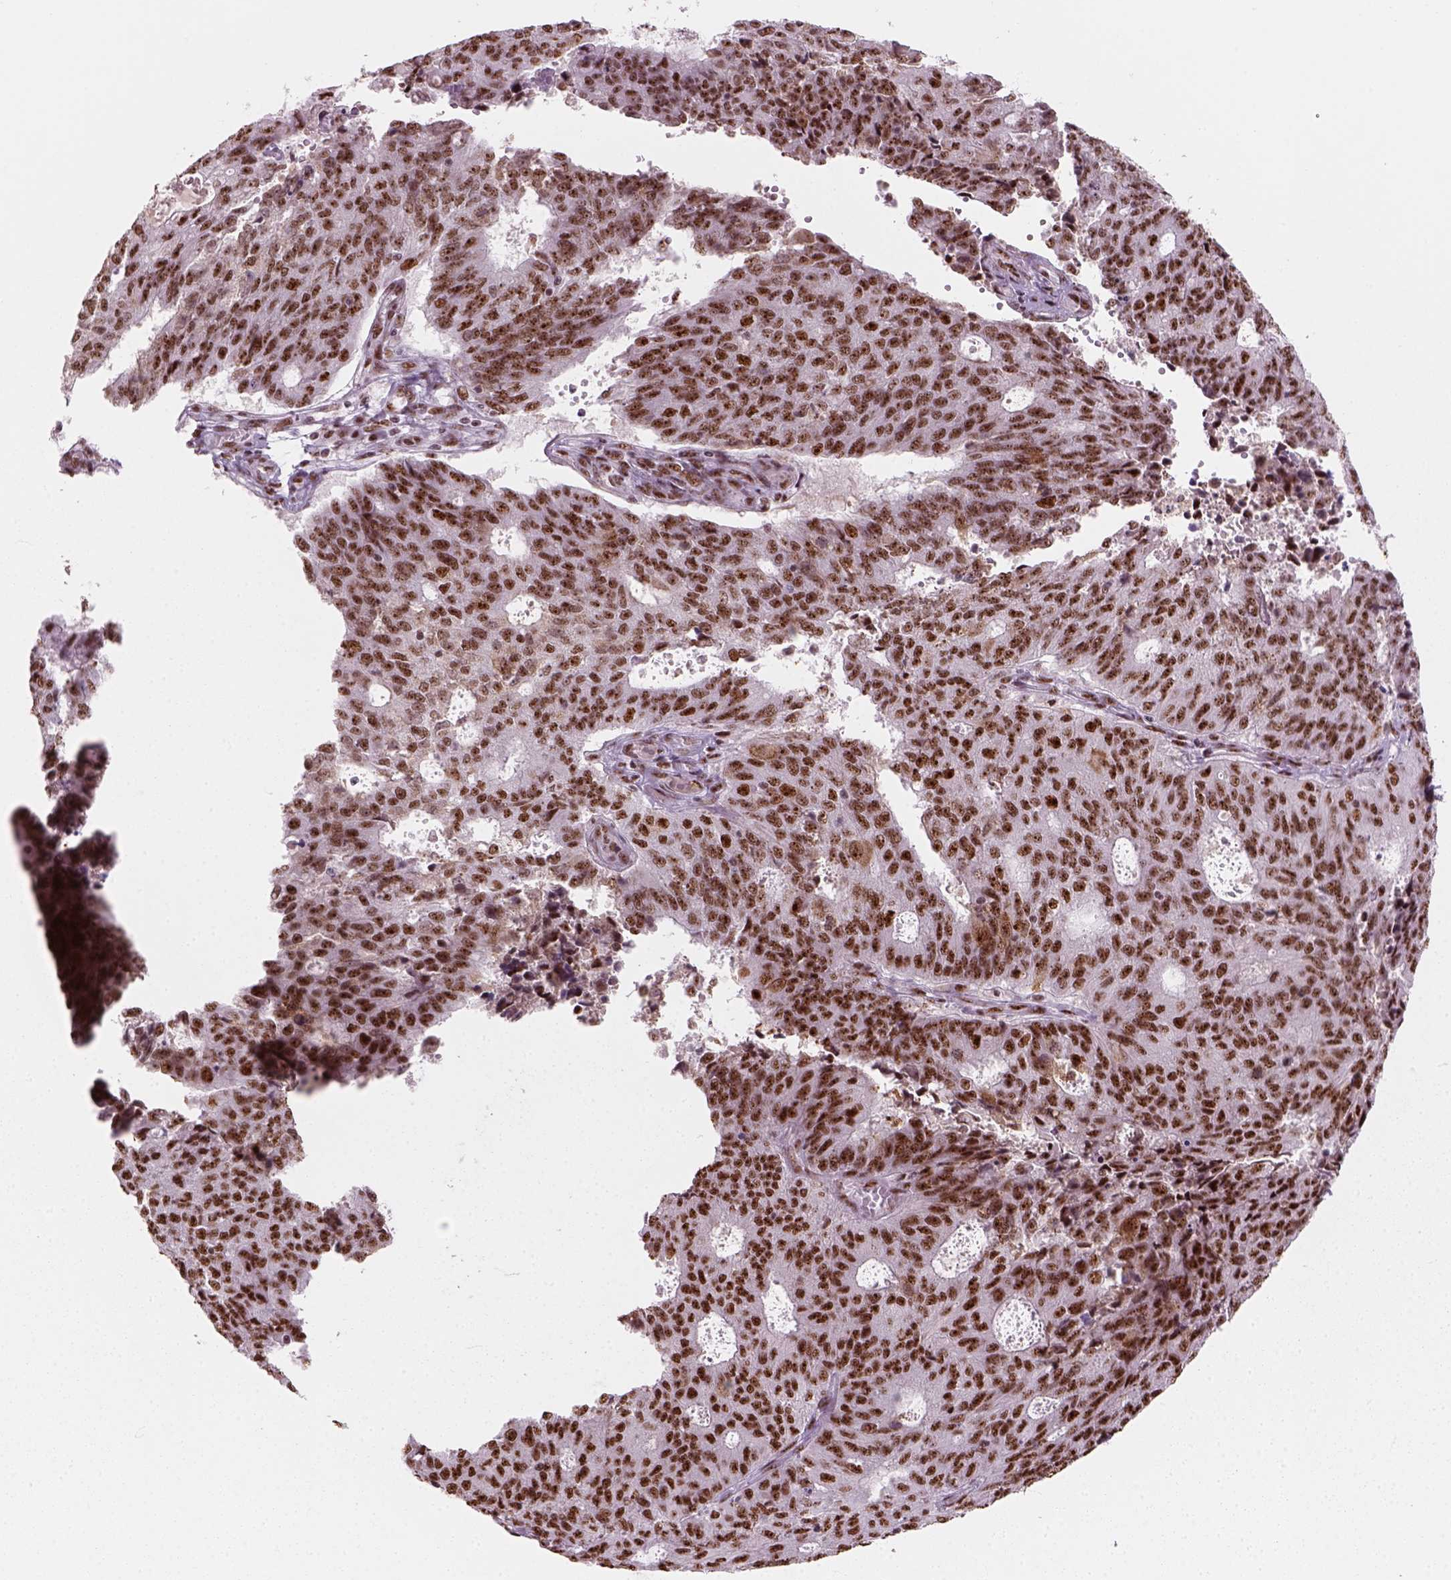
{"staining": {"intensity": "strong", "quantity": ">75%", "location": "nuclear"}, "tissue": "endometrial cancer", "cell_type": "Tumor cells", "image_type": "cancer", "snomed": [{"axis": "morphology", "description": "Adenocarcinoma, NOS"}, {"axis": "topography", "description": "Endometrium"}], "caption": "Immunohistochemistry (IHC) (DAB) staining of endometrial adenocarcinoma reveals strong nuclear protein expression in about >75% of tumor cells. (Brightfield microscopy of DAB IHC at high magnification).", "gene": "GTF2F1", "patient": {"sex": "female", "age": 82}}